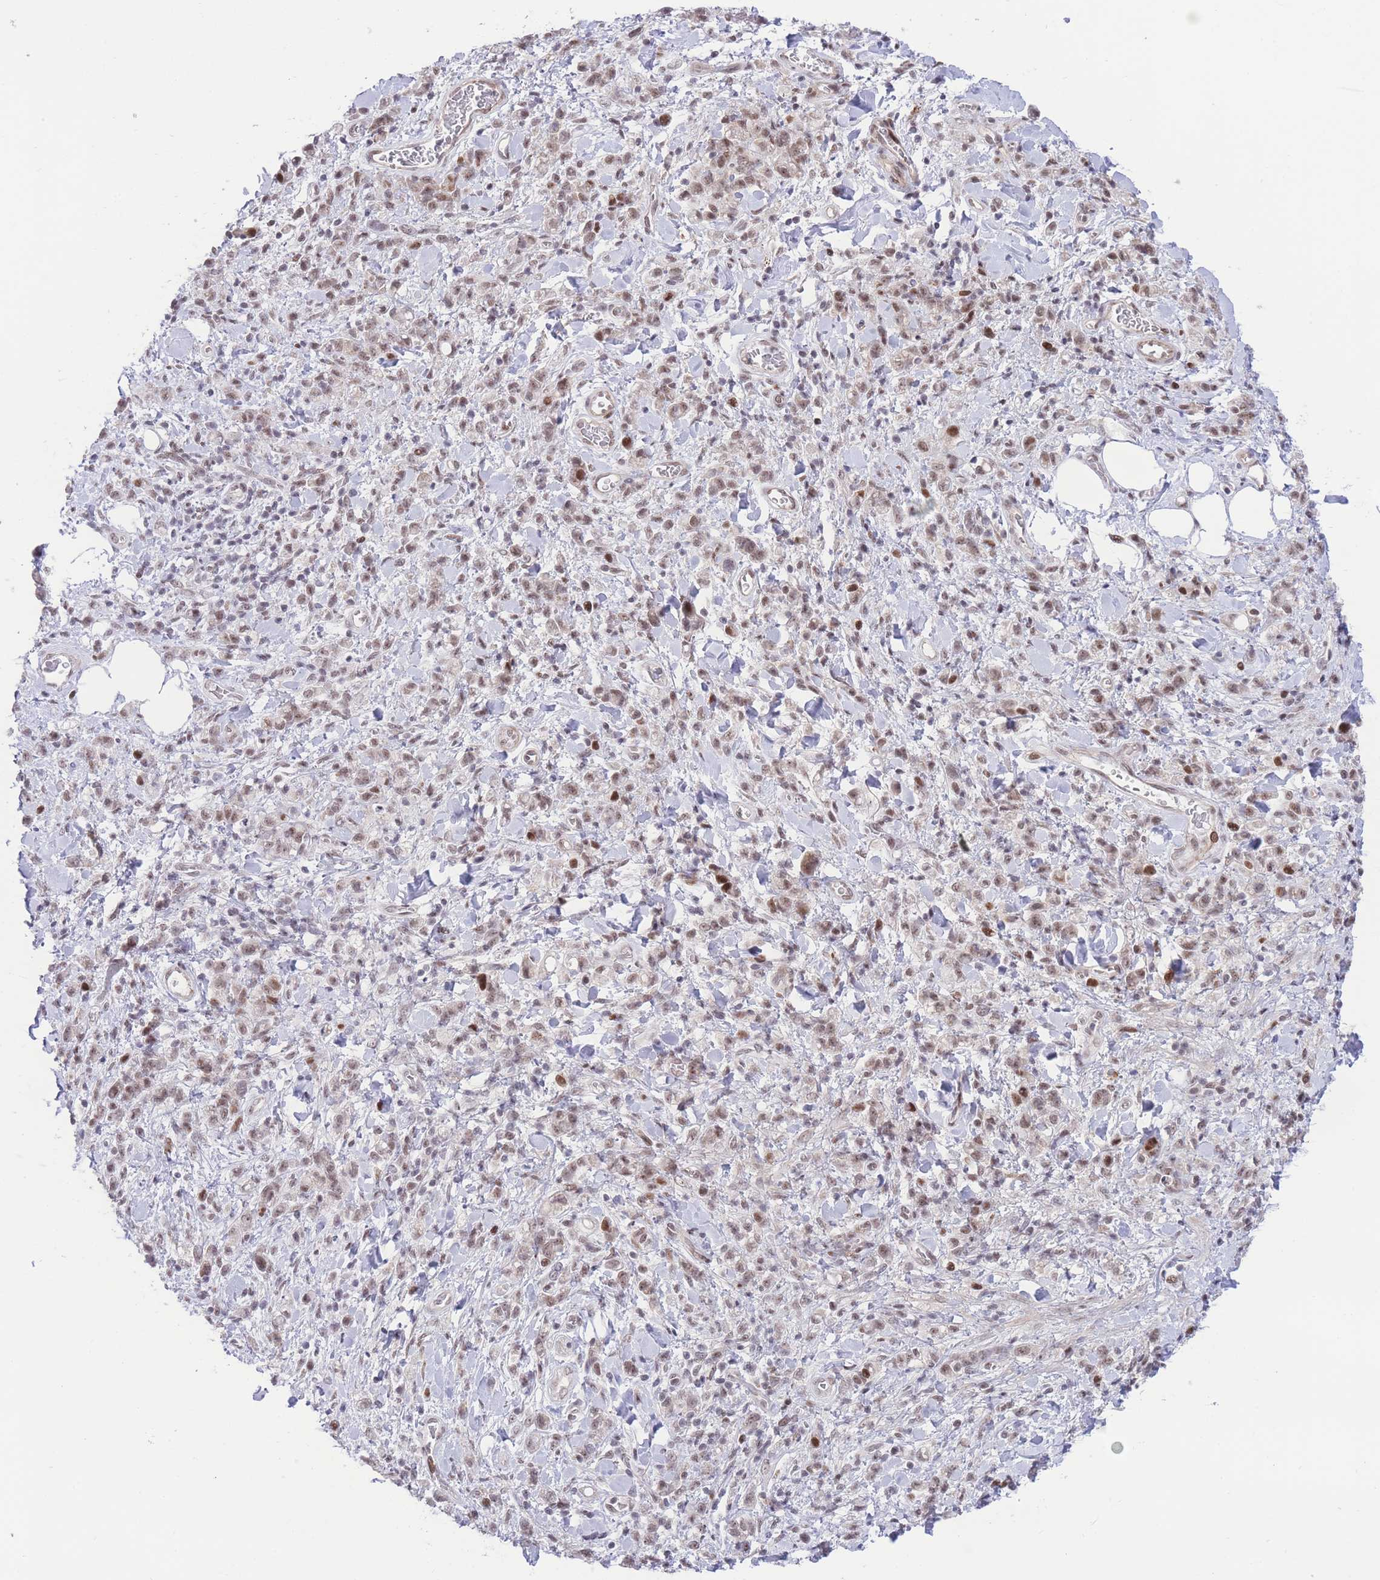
{"staining": {"intensity": "weak", "quantity": ">75%", "location": "nuclear"}, "tissue": "stomach cancer", "cell_type": "Tumor cells", "image_type": "cancer", "snomed": [{"axis": "morphology", "description": "Adenocarcinoma, NOS"}, {"axis": "topography", "description": "Stomach"}], "caption": "High-magnification brightfield microscopy of stomach cancer (adenocarcinoma) stained with DAB (3,3'-diaminobenzidine) (brown) and counterstained with hematoxylin (blue). tumor cells exhibit weak nuclear expression is identified in approximately>75% of cells.", "gene": "PCIF1", "patient": {"sex": "male", "age": 77}}